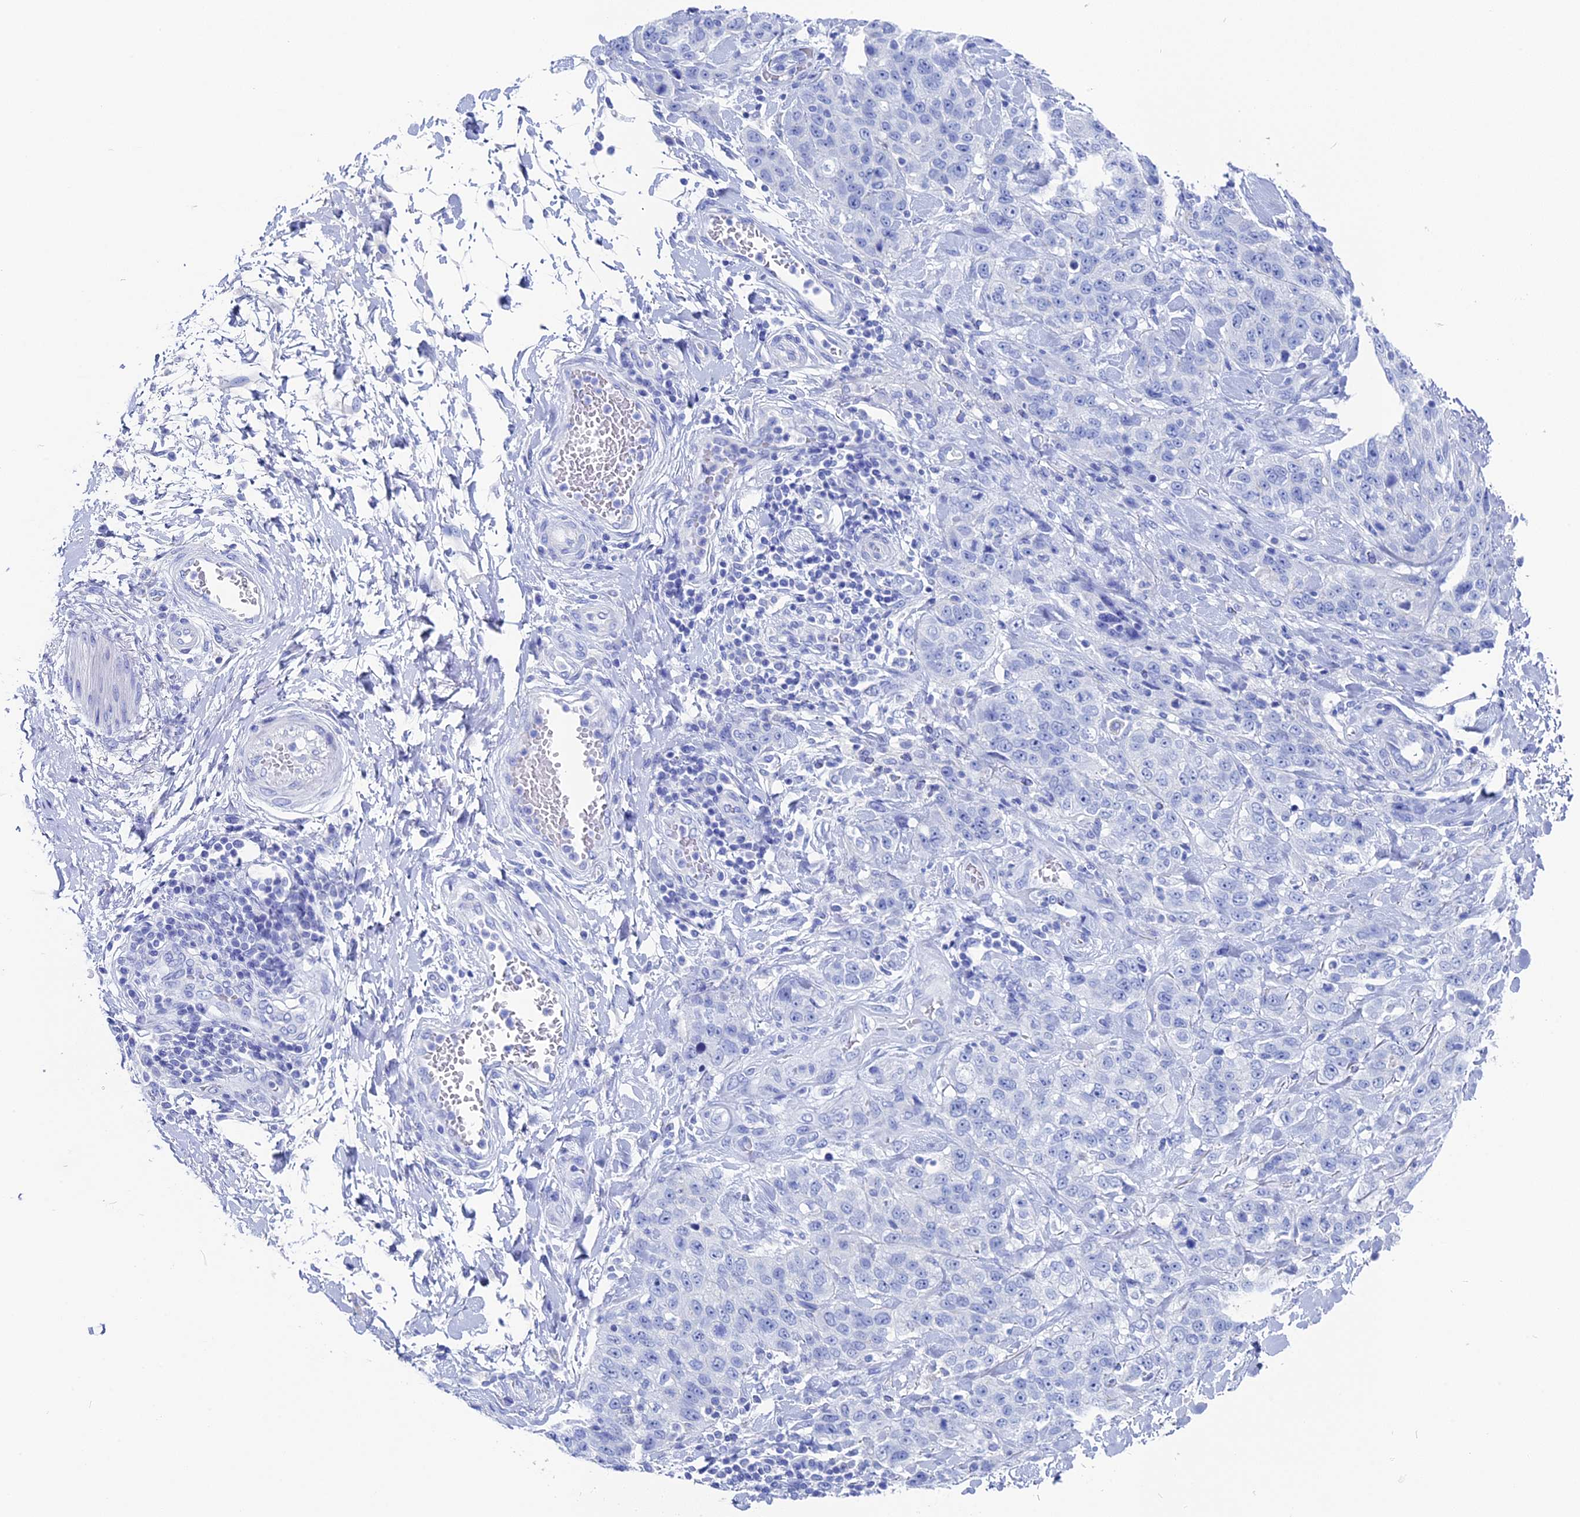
{"staining": {"intensity": "negative", "quantity": "none", "location": "none"}, "tissue": "stomach cancer", "cell_type": "Tumor cells", "image_type": "cancer", "snomed": [{"axis": "morphology", "description": "Adenocarcinoma, NOS"}, {"axis": "topography", "description": "Stomach"}], "caption": "Tumor cells are negative for protein expression in human stomach adenocarcinoma. The staining is performed using DAB brown chromogen with nuclei counter-stained in using hematoxylin.", "gene": "UNC119", "patient": {"sex": "male", "age": 48}}